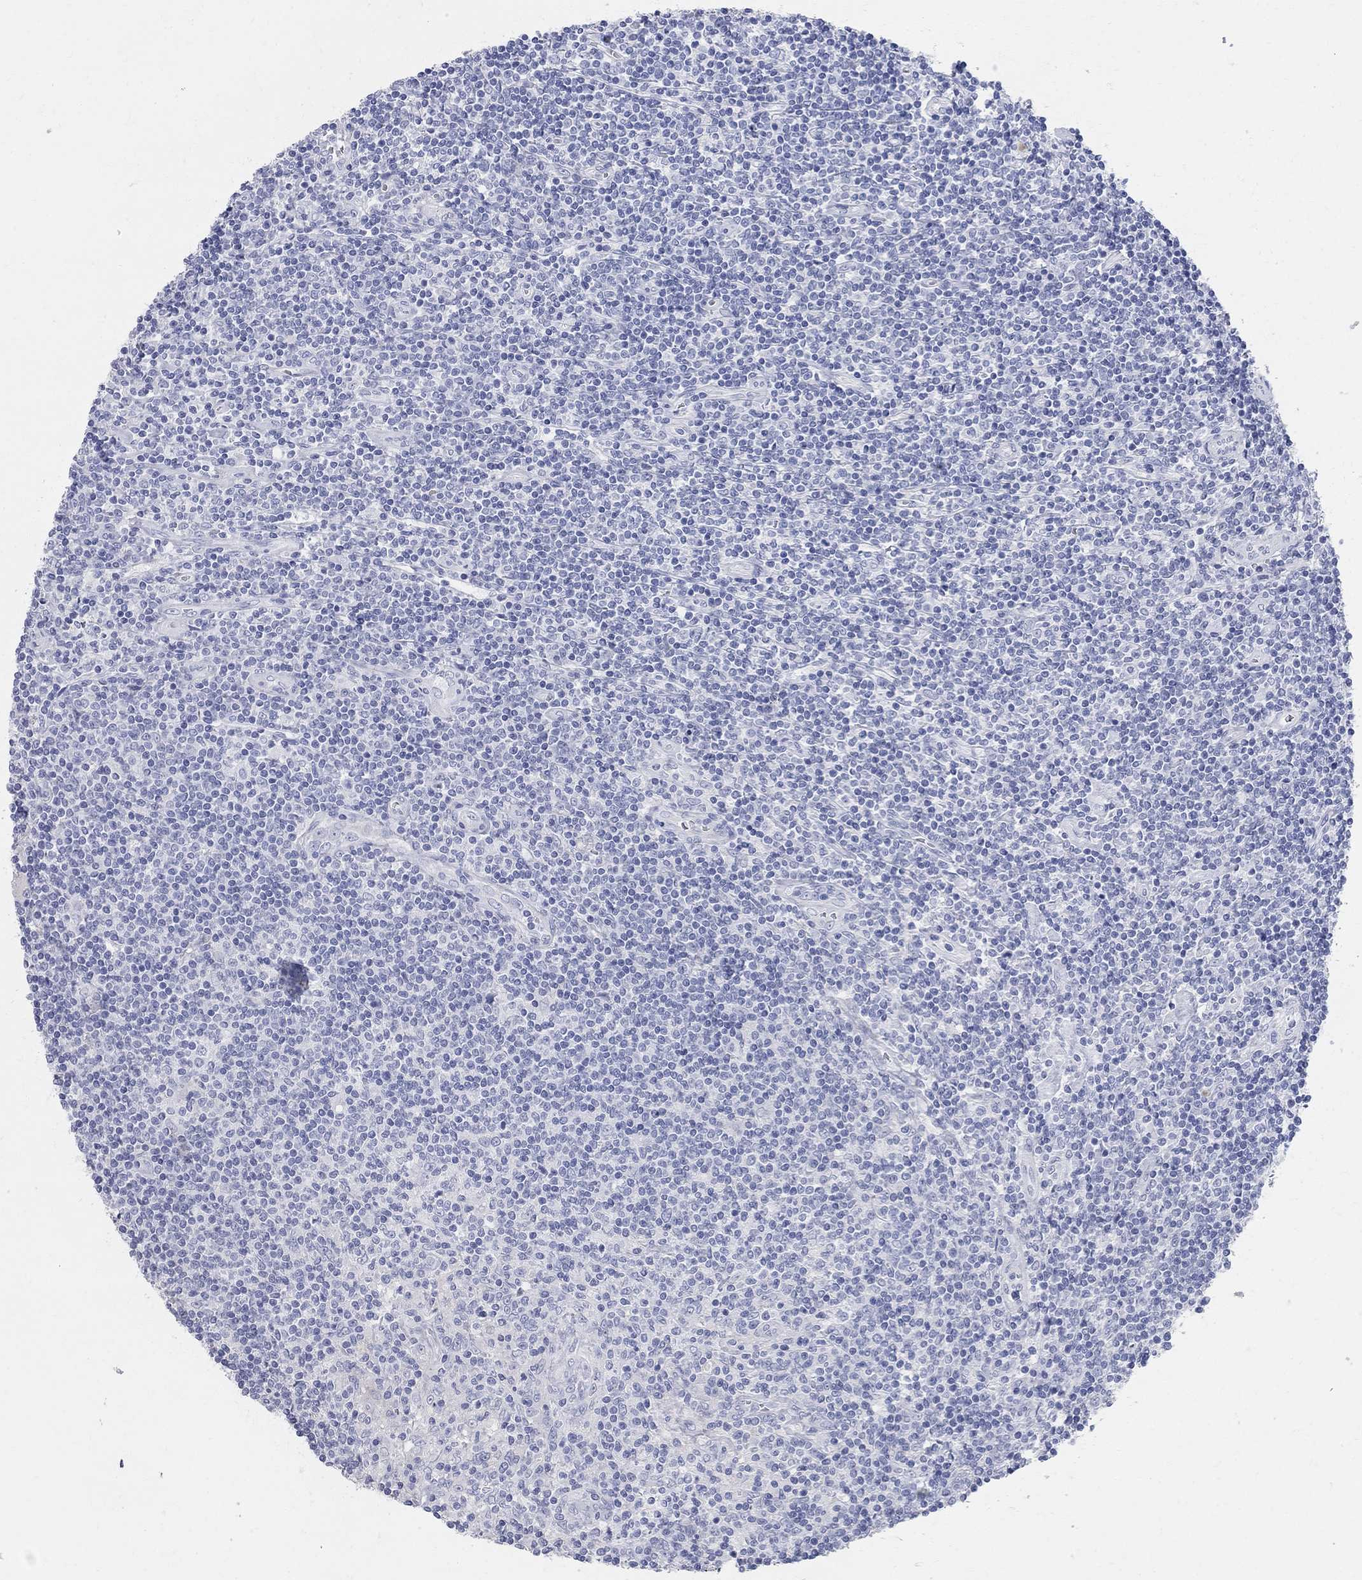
{"staining": {"intensity": "negative", "quantity": "none", "location": "none"}, "tissue": "lymphoma", "cell_type": "Tumor cells", "image_type": "cancer", "snomed": [{"axis": "morphology", "description": "Hodgkin's disease, NOS"}, {"axis": "topography", "description": "Lymph node"}], "caption": "Immunohistochemical staining of Hodgkin's disease exhibits no significant staining in tumor cells.", "gene": "AOX1", "patient": {"sex": "male", "age": 40}}